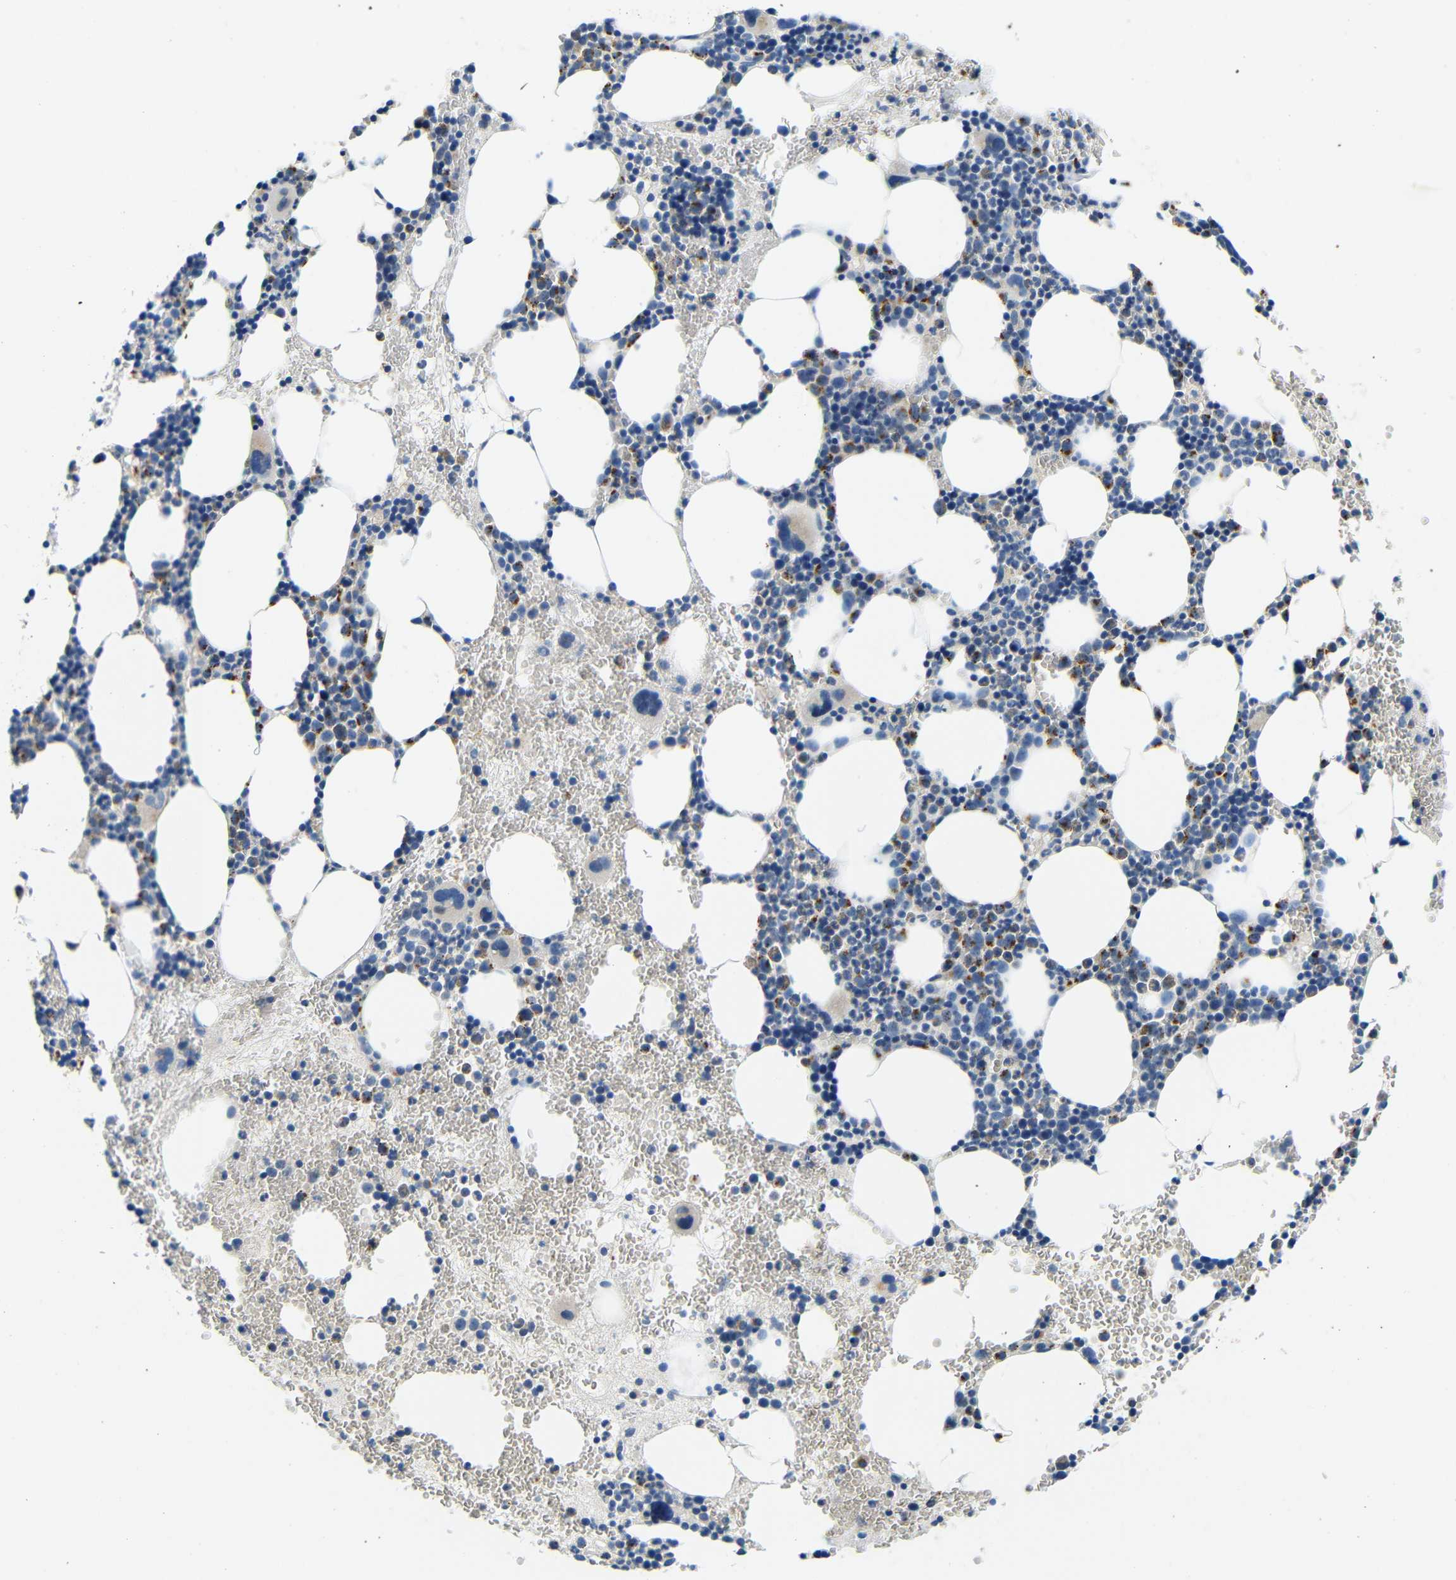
{"staining": {"intensity": "moderate", "quantity": "<25%", "location": "cytoplasmic/membranous"}, "tissue": "bone marrow", "cell_type": "Hematopoietic cells", "image_type": "normal", "snomed": [{"axis": "morphology", "description": "Normal tissue, NOS"}, {"axis": "morphology", "description": "Inflammation, NOS"}, {"axis": "topography", "description": "Bone marrow"}], "caption": "Hematopoietic cells reveal moderate cytoplasmic/membranous positivity in approximately <25% of cells in unremarkable bone marrow.", "gene": "FMO5", "patient": {"sex": "female", "age": 76}}